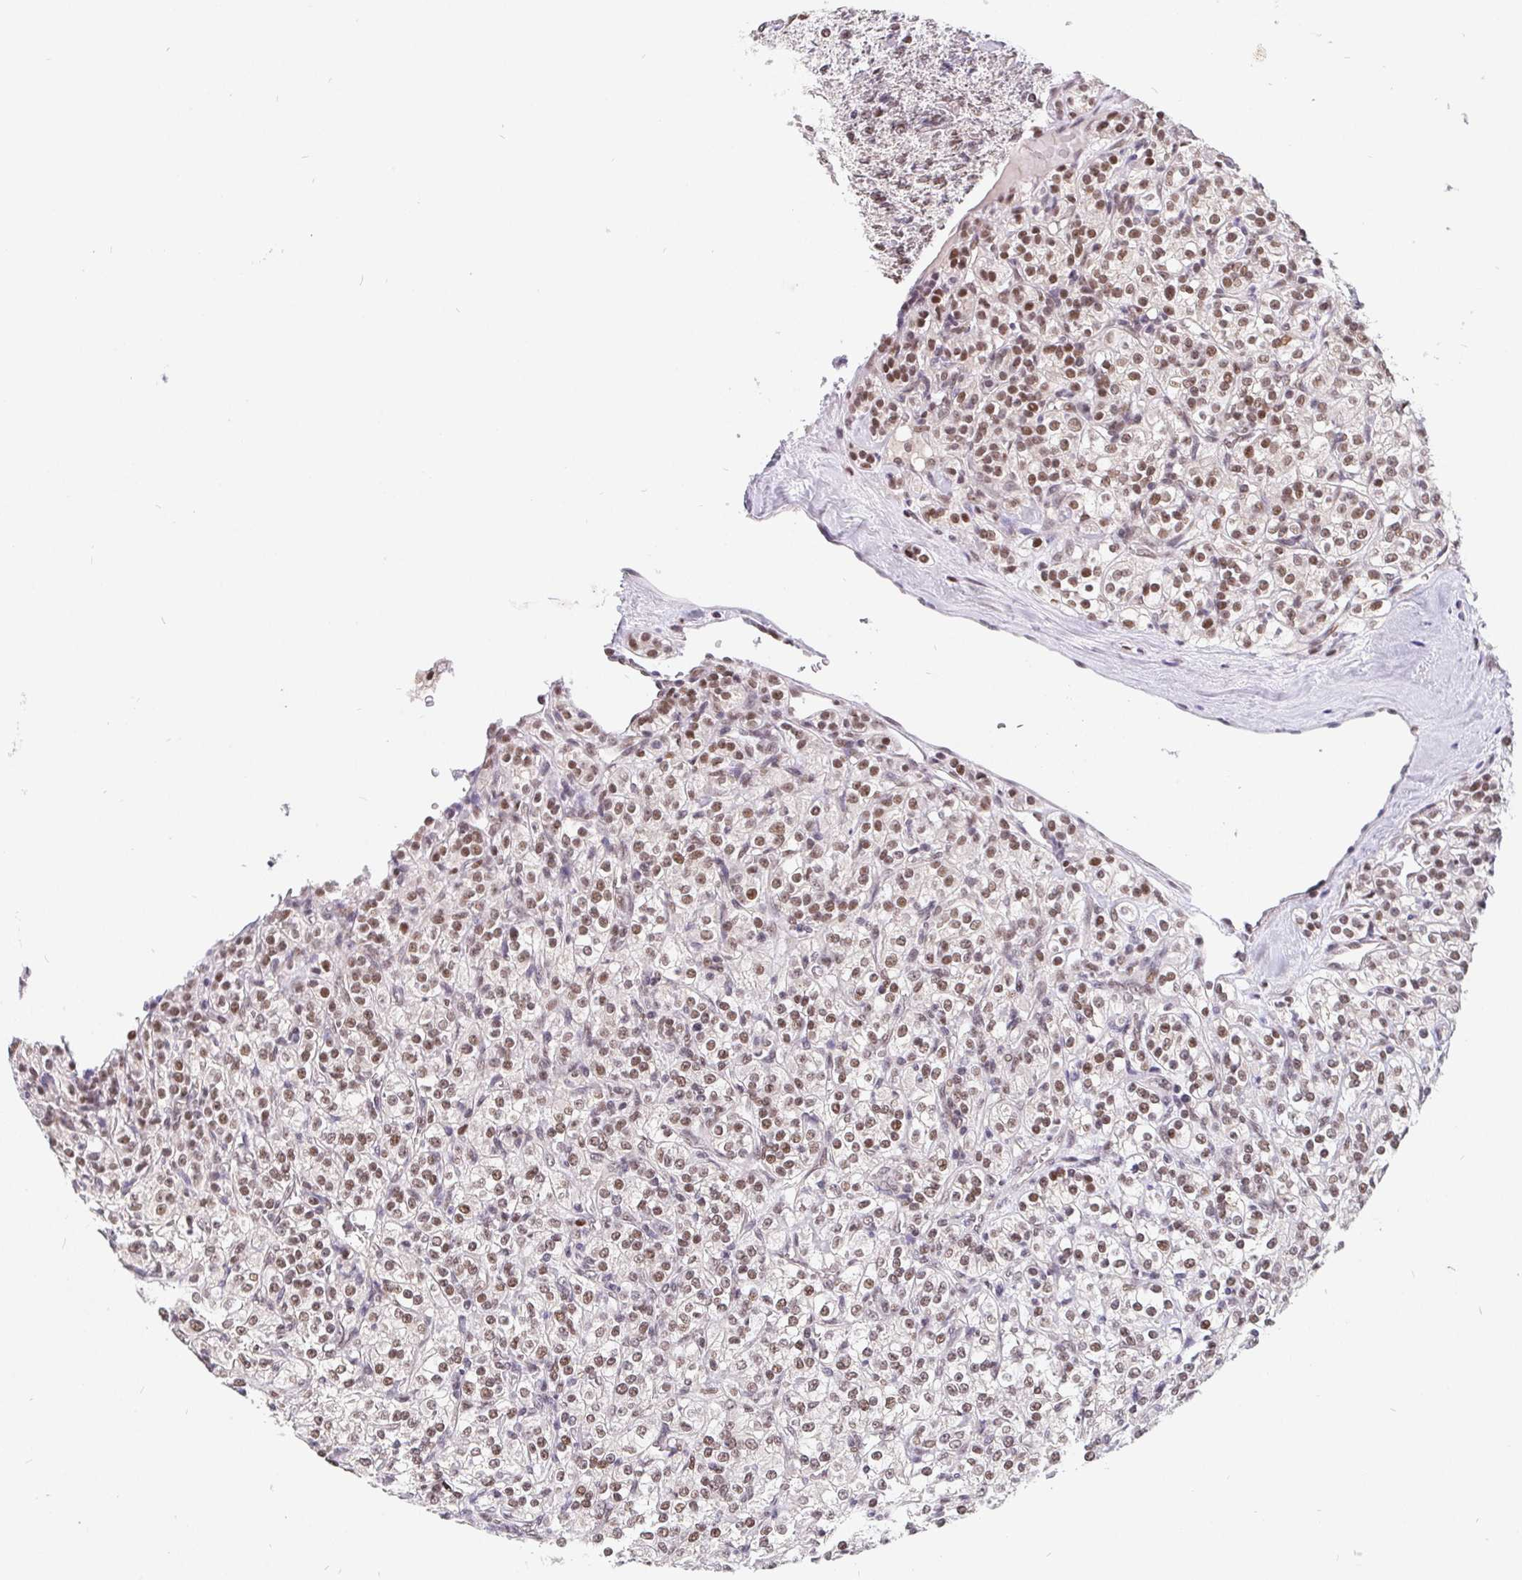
{"staining": {"intensity": "moderate", "quantity": ">75%", "location": "nuclear"}, "tissue": "renal cancer", "cell_type": "Tumor cells", "image_type": "cancer", "snomed": [{"axis": "morphology", "description": "Adenocarcinoma, NOS"}, {"axis": "topography", "description": "Kidney"}], "caption": "DAB immunohistochemical staining of renal adenocarcinoma reveals moderate nuclear protein positivity in about >75% of tumor cells.", "gene": "POU2F1", "patient": {"sex": "male", "age": 77}}